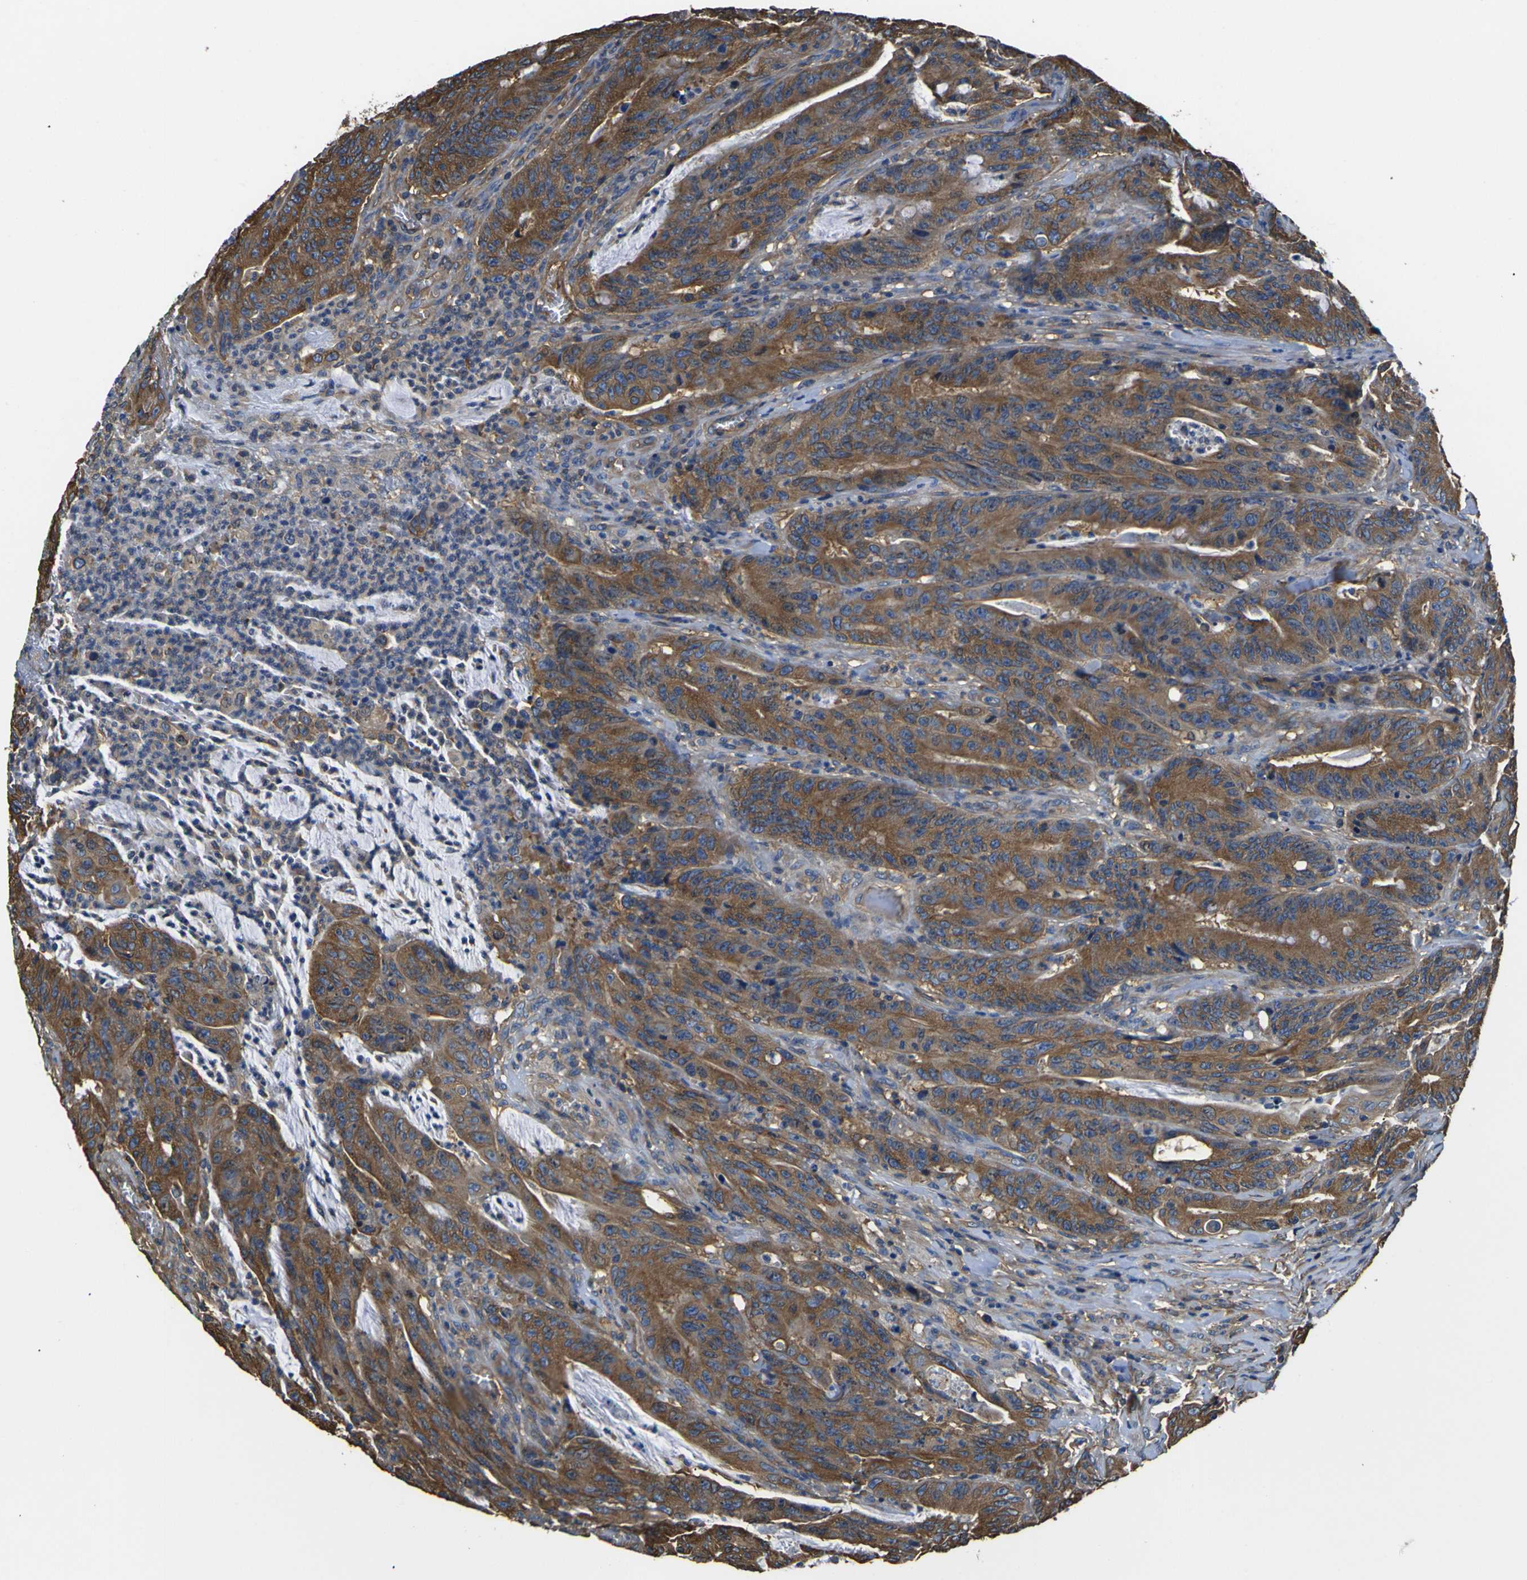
{"staining": {"intensity": "strong", "quantity": ">75%", "location": "cytoplasmic/membranous"}, "tissue": "colorectal cancer", "cell_type": "Tumor cells", "image_type": "cancer", "snomed": [{"axis": "morphology", "description": "Adenocarcinoma, NOS"}, {"axis": "topography", "description": "Colon"}], "caption": "Immunohistochemistry photomicrograph of colorectal cancer stained for a protein (brown), which exhibits high levels of strong cytoplasmic/membranous expression in about >75% of tumor cells.", "gene": "TUBB", "patient": {"sex": "male", "age": 45}}